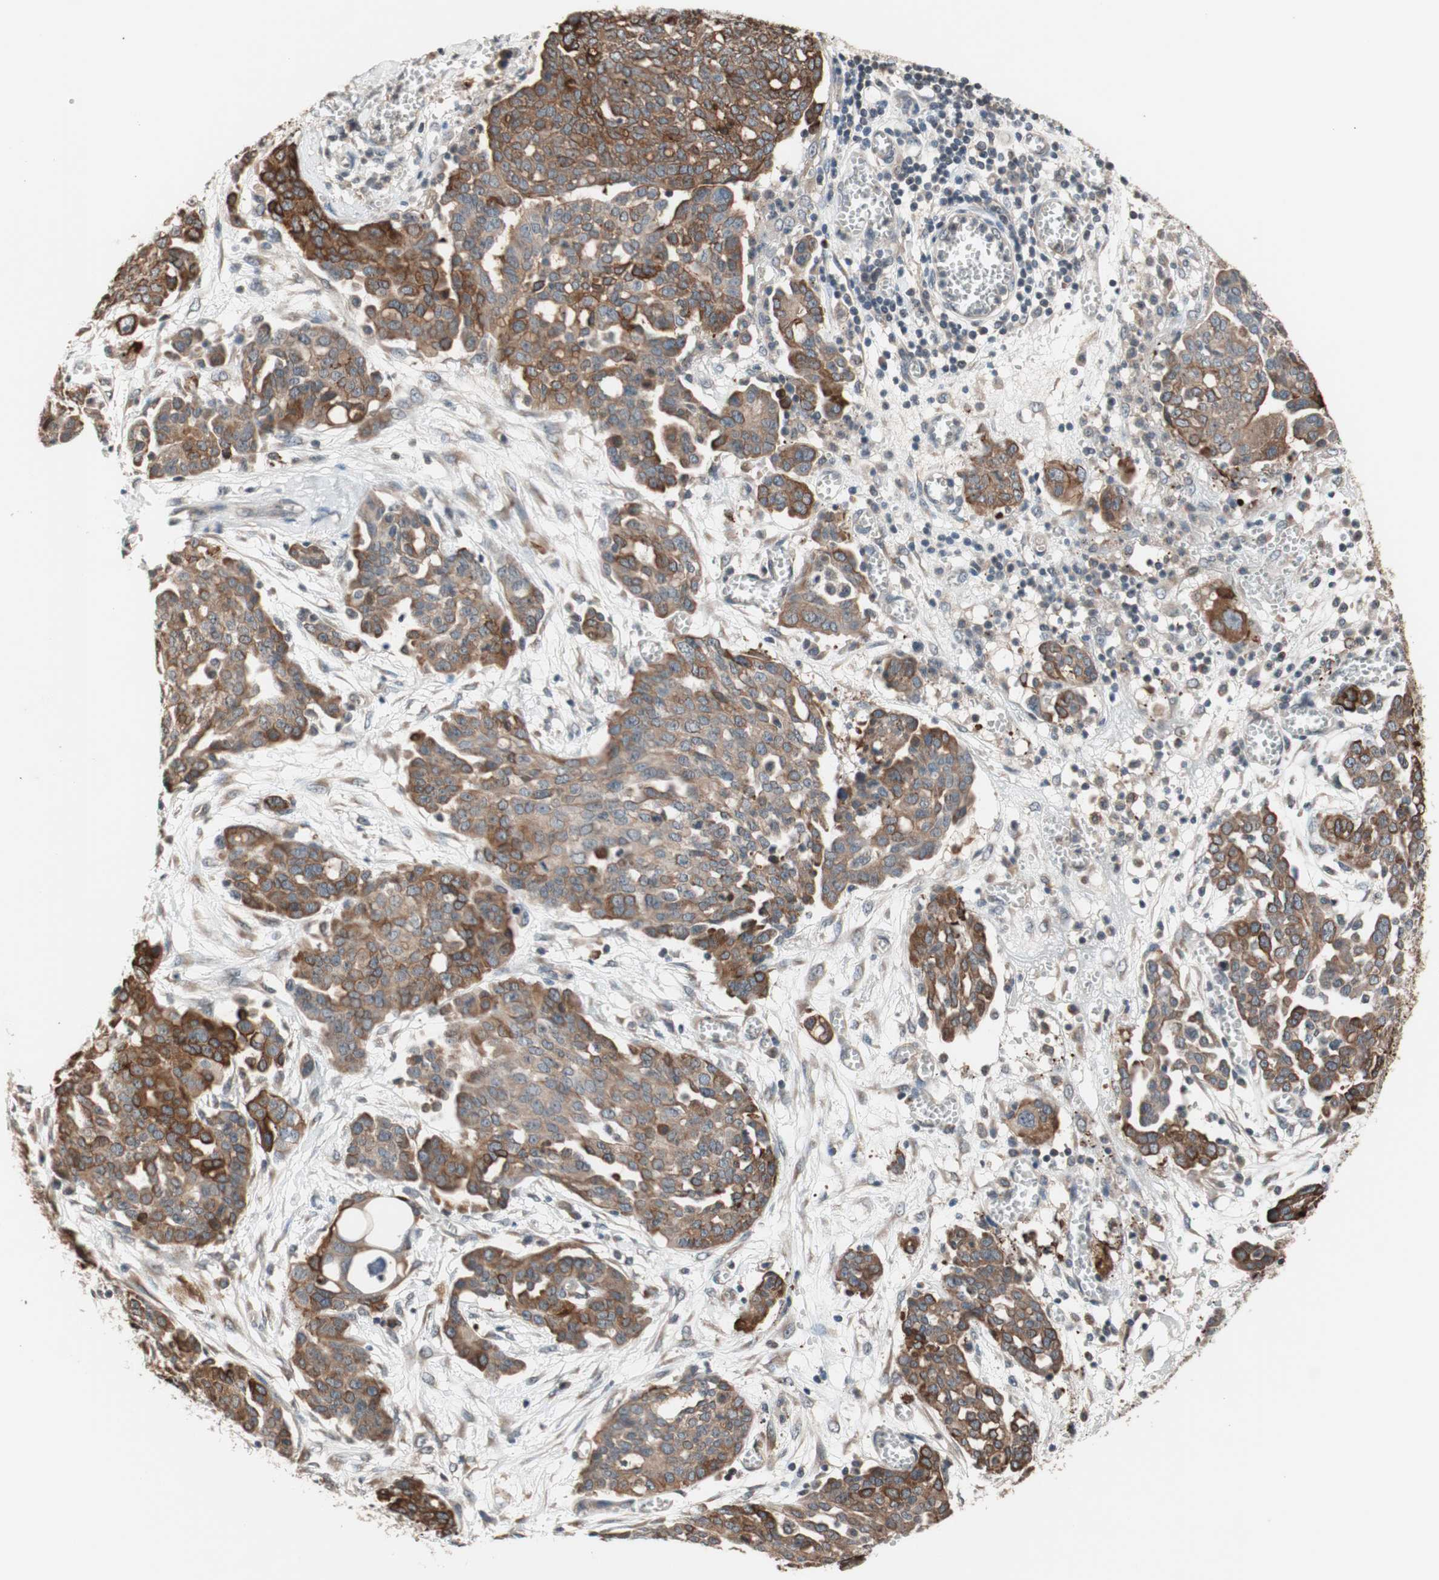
{"staining": {"intensity": "moderate", "quantity": ">75%", "location": "cytoplasmic/membranous"}, "tissue": "ovarian cancer", "cell_type": "Tumor cells", "image_type": "cancer", "snomed": [{"axis": "morphology", "description": "Cystadenocarcinoma, serous, NOS"}, {"axis": "topography", "description": "Soft tissue"}, {"axis": "topography", "description": "Ovary"}], "caption": "Immunohistochemistry (DAB (3,3'-diaminobenzidine)) staining of ovarian cancer (serous cystadenocarcinoma) displays moderate cytoplasmic/membranous protein staining in approximately >75% of tumor cells.", "gene": "CD55", "patient": {"sex": "female", "age": 57}}